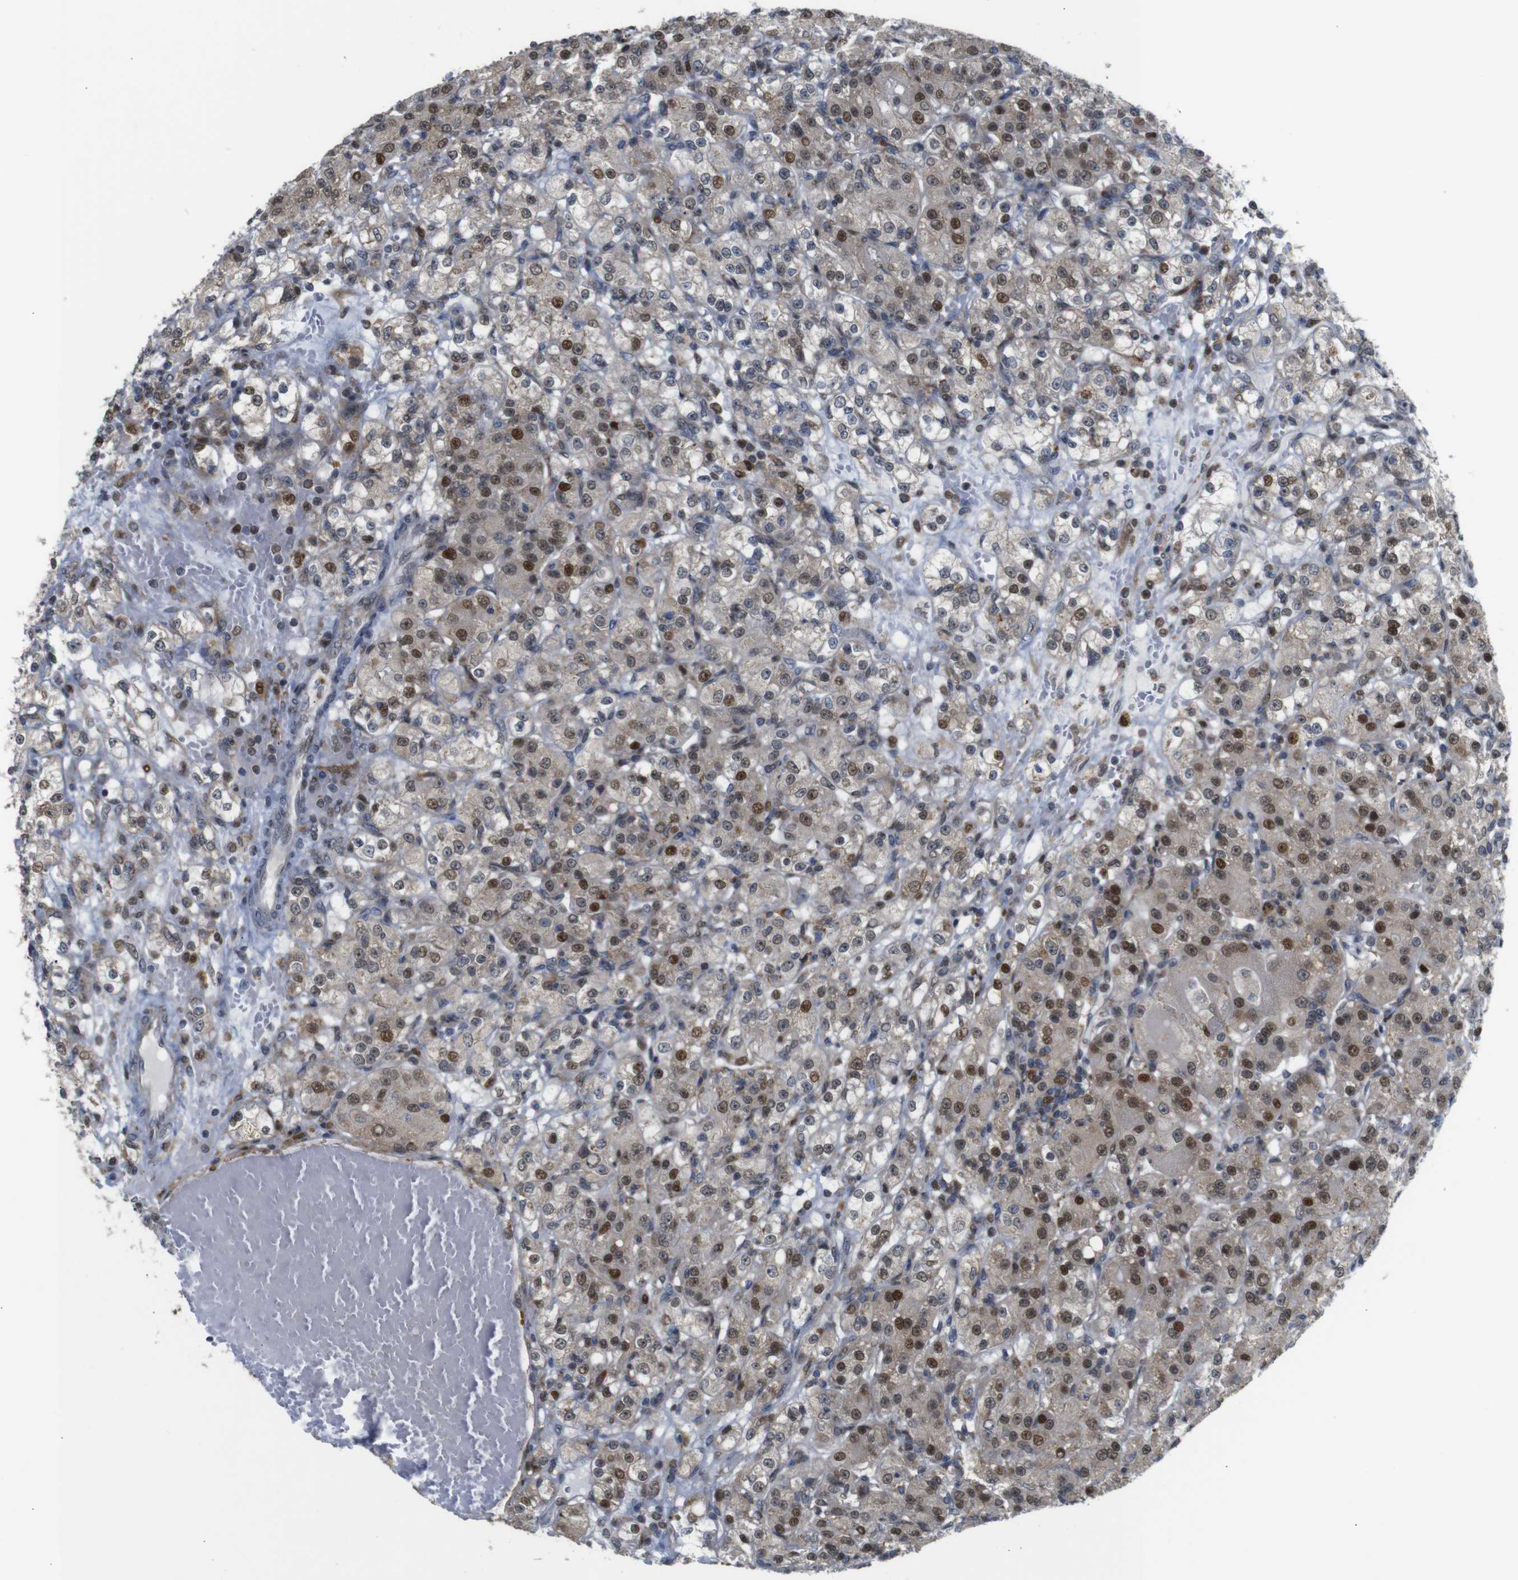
{"staining": {"intensity": "moderate", "quantity": "25%-75%", "location": "cytoplasmic/membranous,nuclear"}, "tissue": "renal cancer", "cell_type": "Tumor cells", "image_type": "cancer", "snomed": [{"axis": "morphology", "description": "Normal tissue, NOS"}, {"axis": "morphology", "description": "Adenocarcinoma, NOS"}, {"axis": "topography", "description": "Kidney"}], "caption": "About 25%-75% of tumor cells in adenocarcinoma (renal) show moderate cytoplasmic/membranous and nuclear protein staining as visualized by brown immunohistochemical staining.", "gene": "PTPN1", "patient": {"sex": "male", "age": 61}}